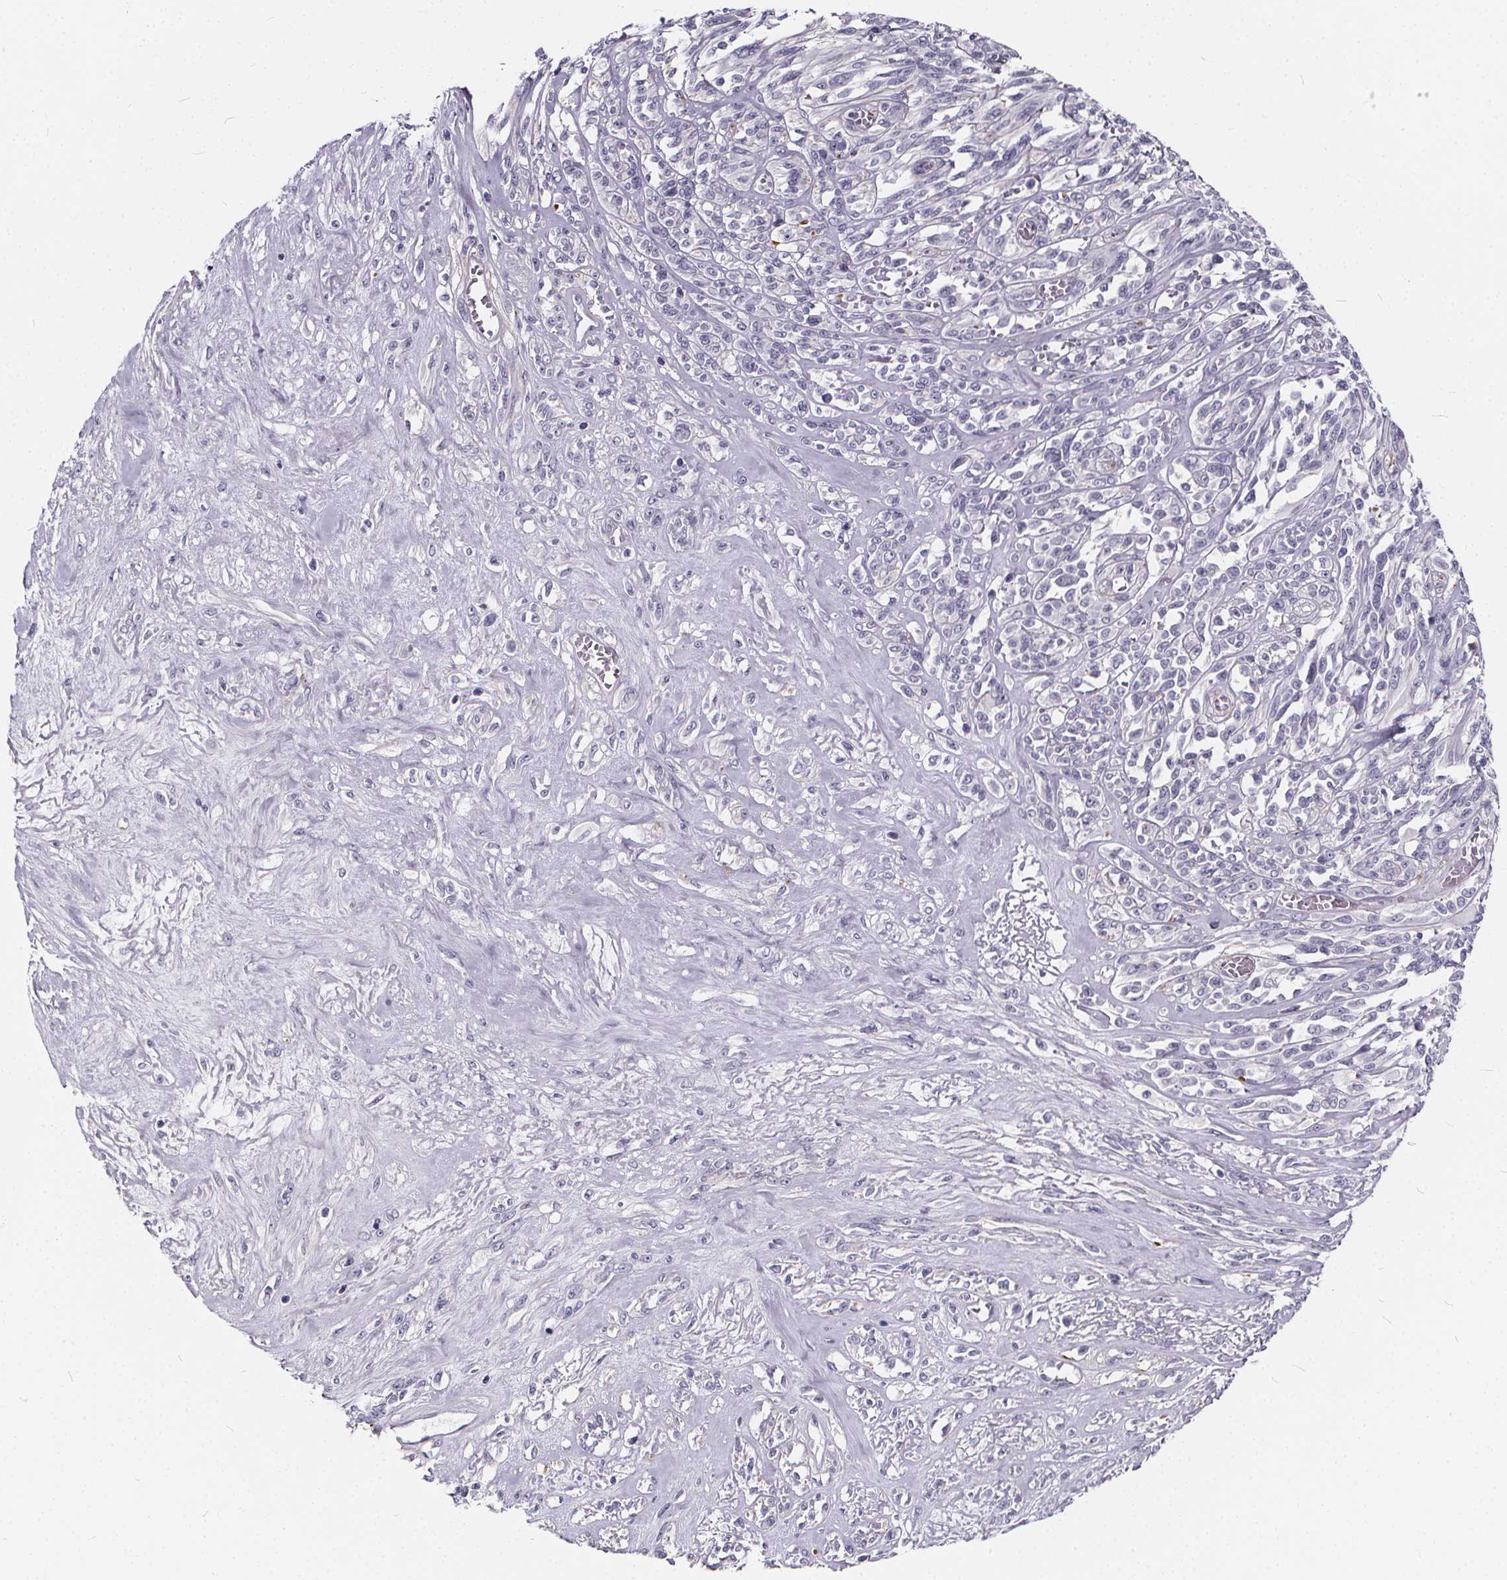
{"staining": {"intensity": "negative", "quantity": "none", "location": "none"}, "tissue": "melanoma", "cell_type": "Tumor cells", "image_type": "cancer", "snomed": [{"axis": "morphology", "description": "Malignant melanoma, NOS"}, {"axis": "topography", "description": "Skin"}], "caption": "Immunohistochemistry photomicrograph of melanoma stained for a protein (brown), which shows no expression in tumor cells.", "gene": "SPEF2", "patient": {"sex": "female", "age": 91}}